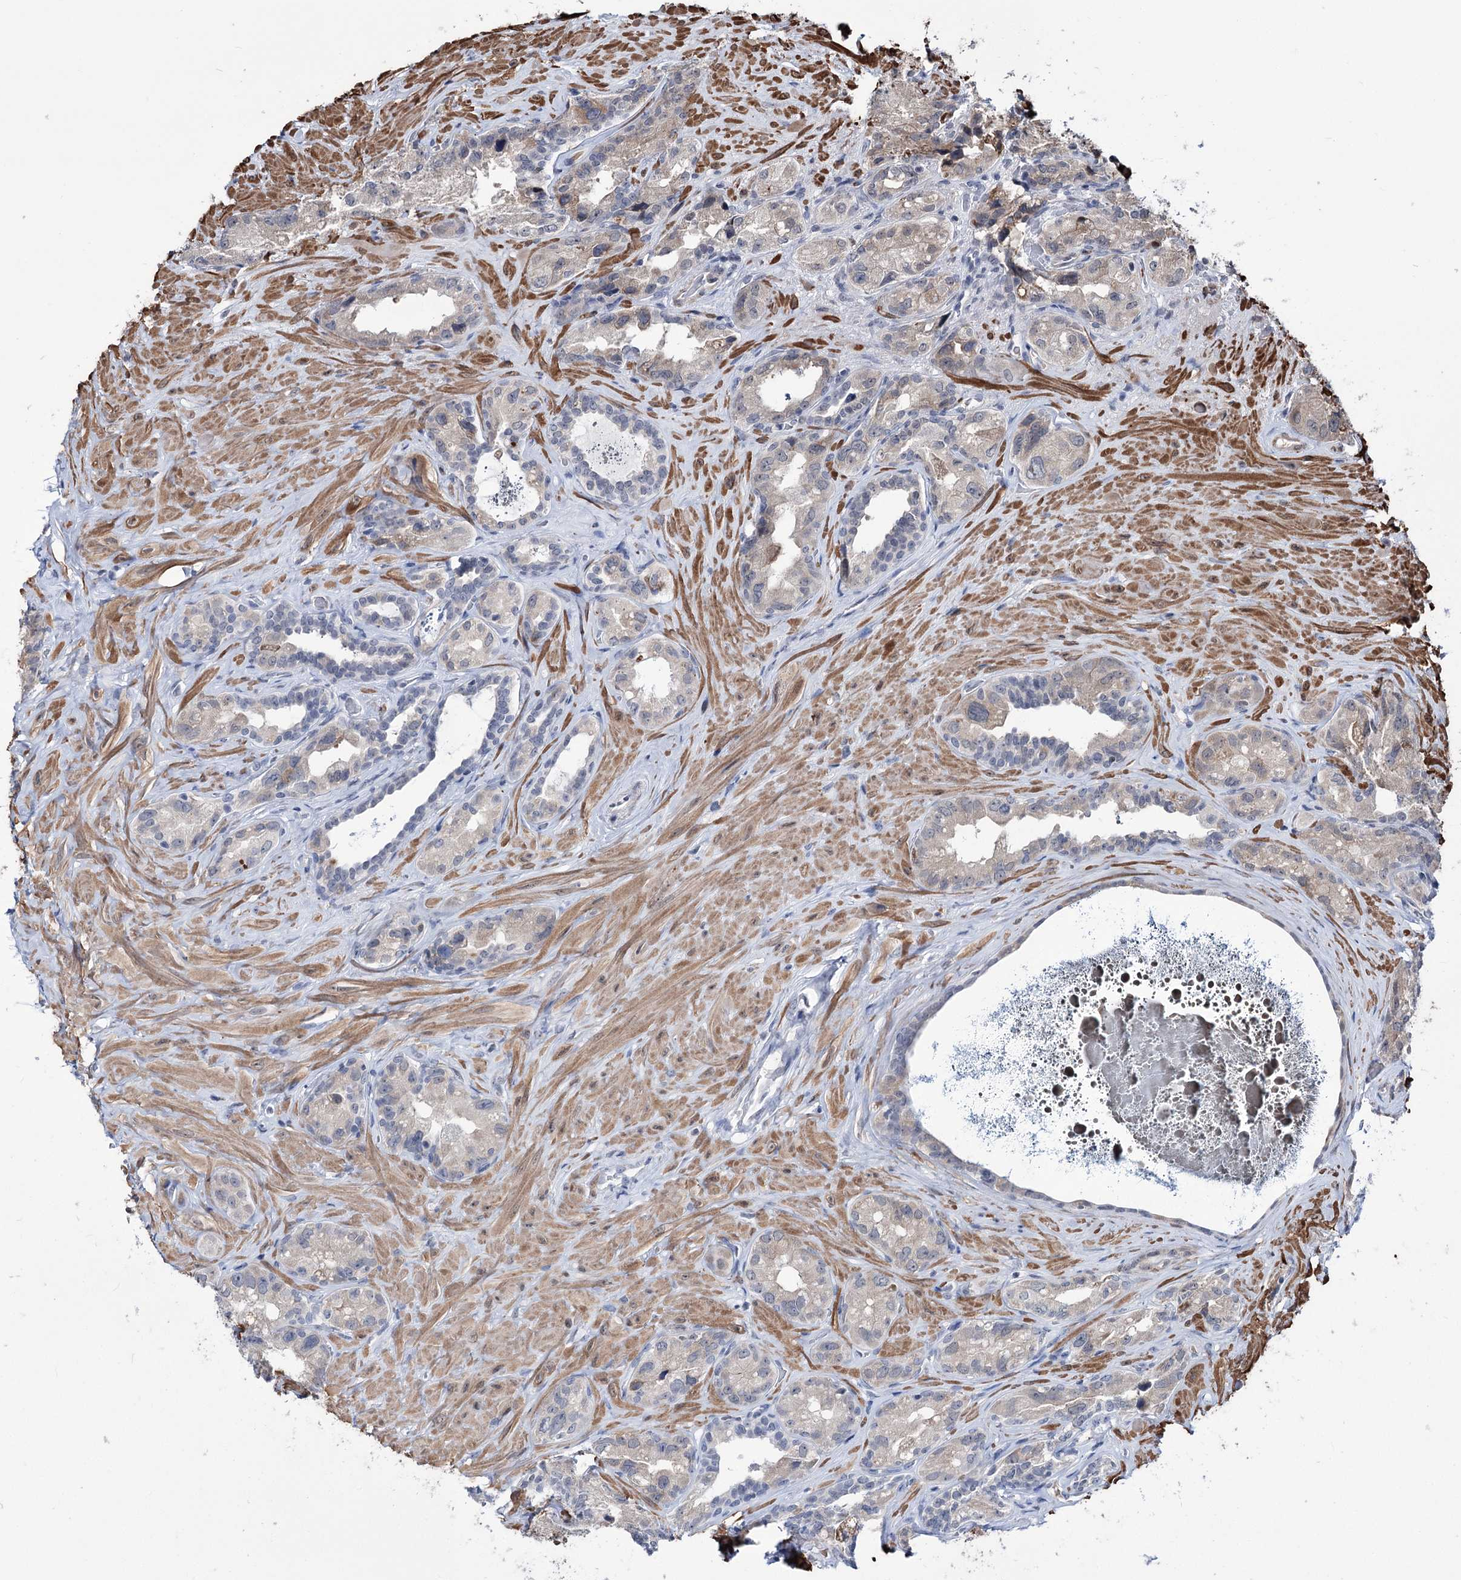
{"staining": {"intensity": "moderate", "quantity": "<25%", "location": "cytoplasmic/membranous"}, "tissue": "seminal vesicle", "cell_type": "Glandular cells", "image_type": "normal", "snomed": [{"axis": "morphology", "description": "Normal tissue, NOS"}, {"axis": "topography", "description": "Seminal veicle"}, {"axis": "topography", "description": "Peripheral nerve tissue"}], "caption": "Protein expression analysis of unremarkable human seminal vesicle reveals moderate cytoplasmic/membranous positivity in about <25% of glandular cells.", "gene": "PPRC1", "patient": {"sex": "male", "age": 67}}